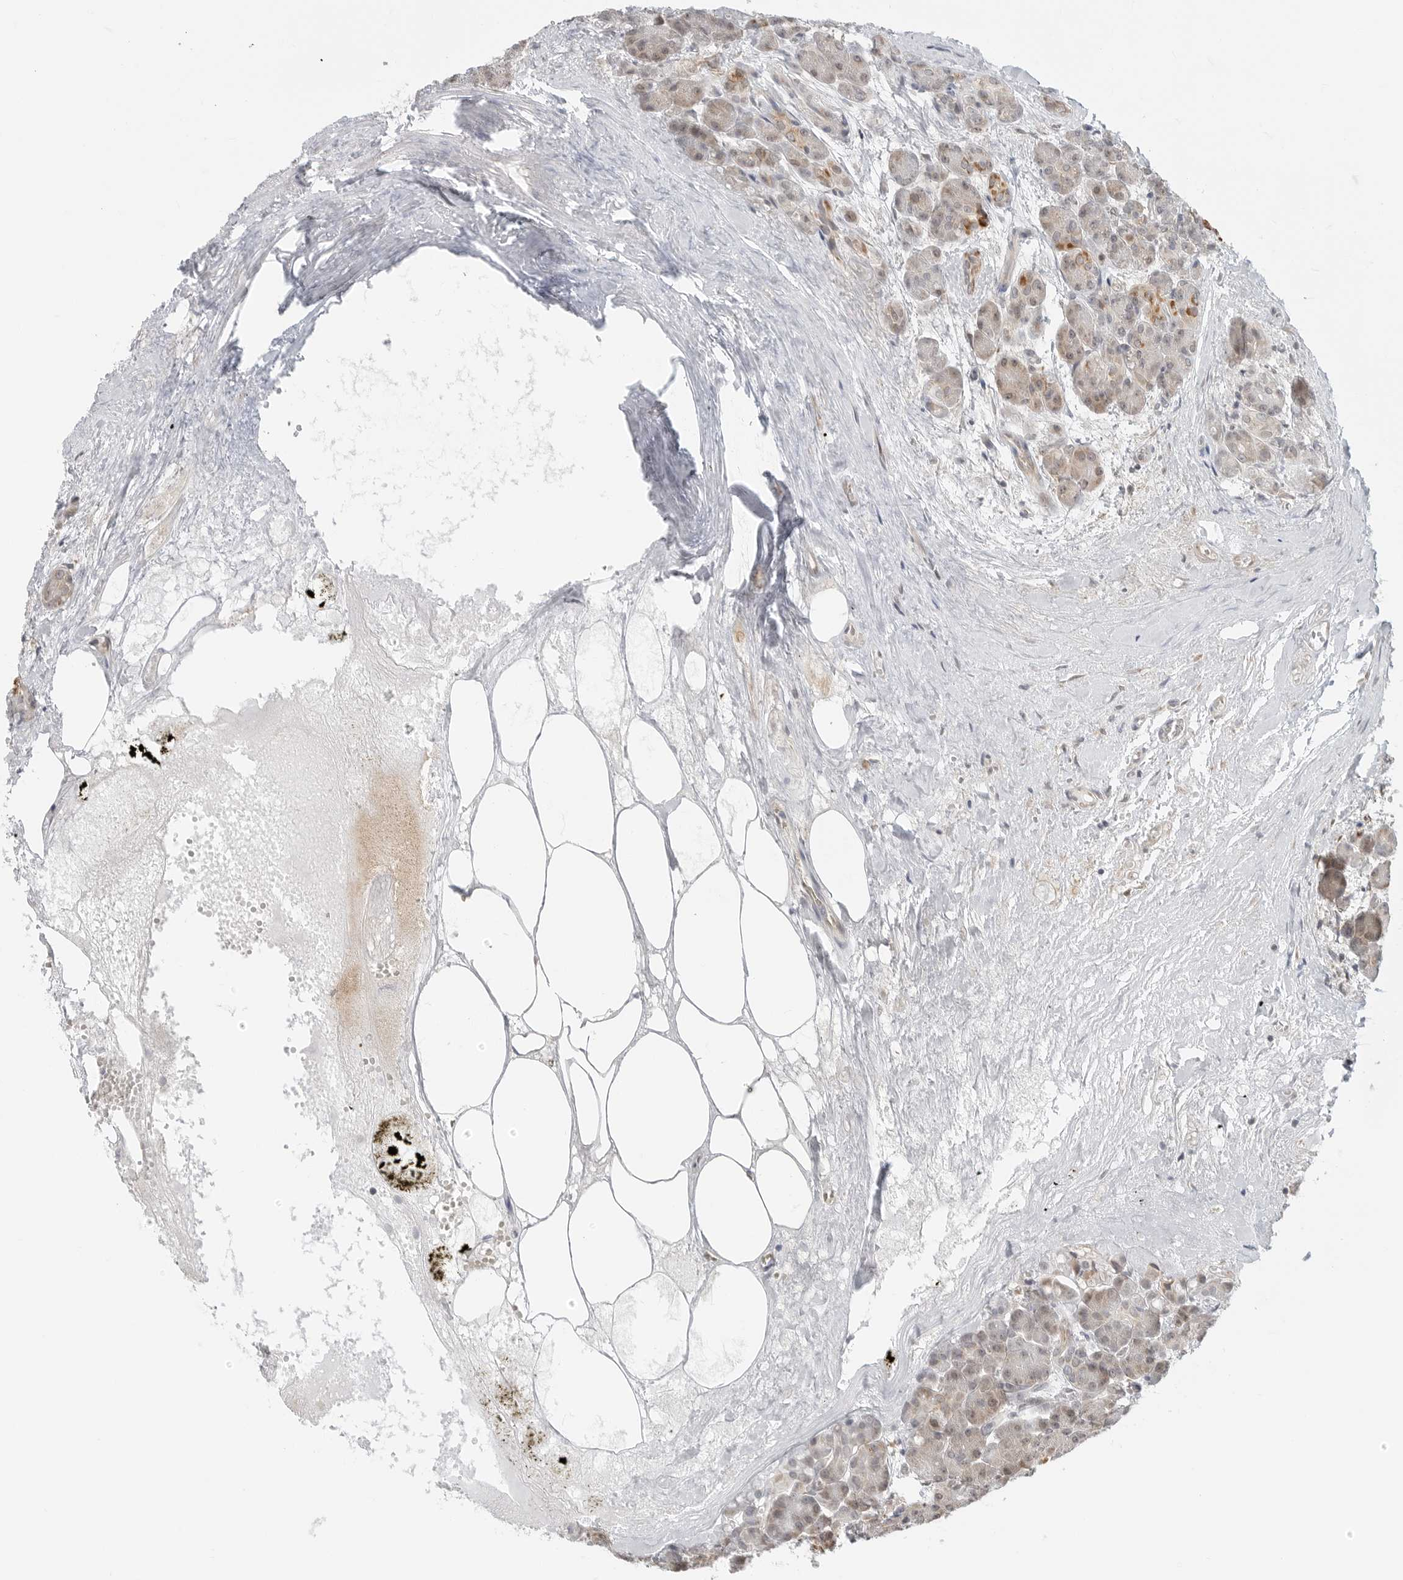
{"staining": {"intensity": "moderate", "quantity": "<25%", "location": "cytoplasmic/membranous"}, "tissue": "pancreas", "cell_type": "Exocrine glandular cells", "image_type": "normal", "snomed": [{"axis": "morphology", "description": "Normal tissue, NOS"}, {"axis": "topography", "description": "Pancreas"}], "caption": "IHC of unremarkable human pancreas reveals low levels of moderate cytoplasmic/membranous expression in about <25% of exocrine glandular cells. The protein is shown in brown color, while the nuclei are stained blue.", "gene": "POLR3GL", "patient": {"sex": "male", "age": 63}}